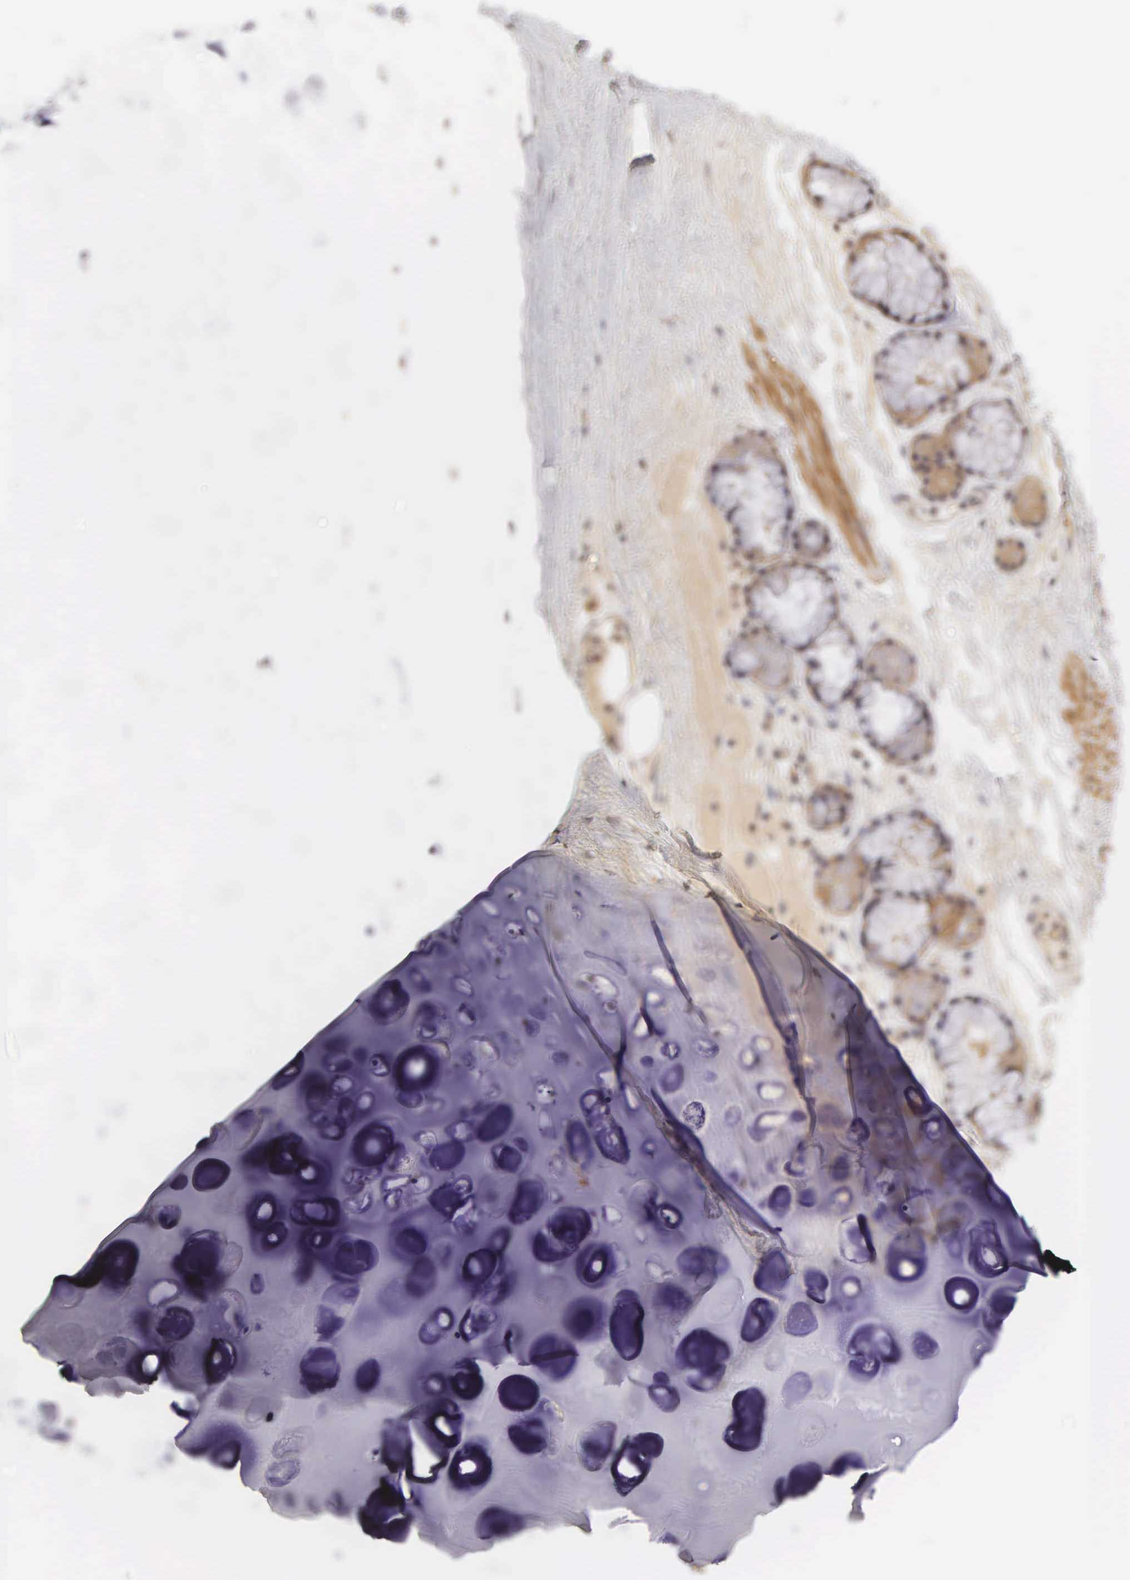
{"staining": {"intensity": "weak", "quantity": ">75%", "location": "cytoplasmic/membranous"}, "tissue": "bronchus", "cell_type": "Respiratory epithelial cells", "image_type": "normal", "snomed": [{"axis": "morphology", "description": "Normal tissue, NOS"}, {"axis": "topography", "description": "Cartilage tissue"}], "caption": "A photomicrograph of human bronchus stained for a protein exhibits weak cytoplasmic/membranous brown staining in respiratory epithelial cells. (DAB IHC with brightfield microscopy, high magnification).", "gene": "CD1A", "patient": {"sex": "female", "age": 63}}